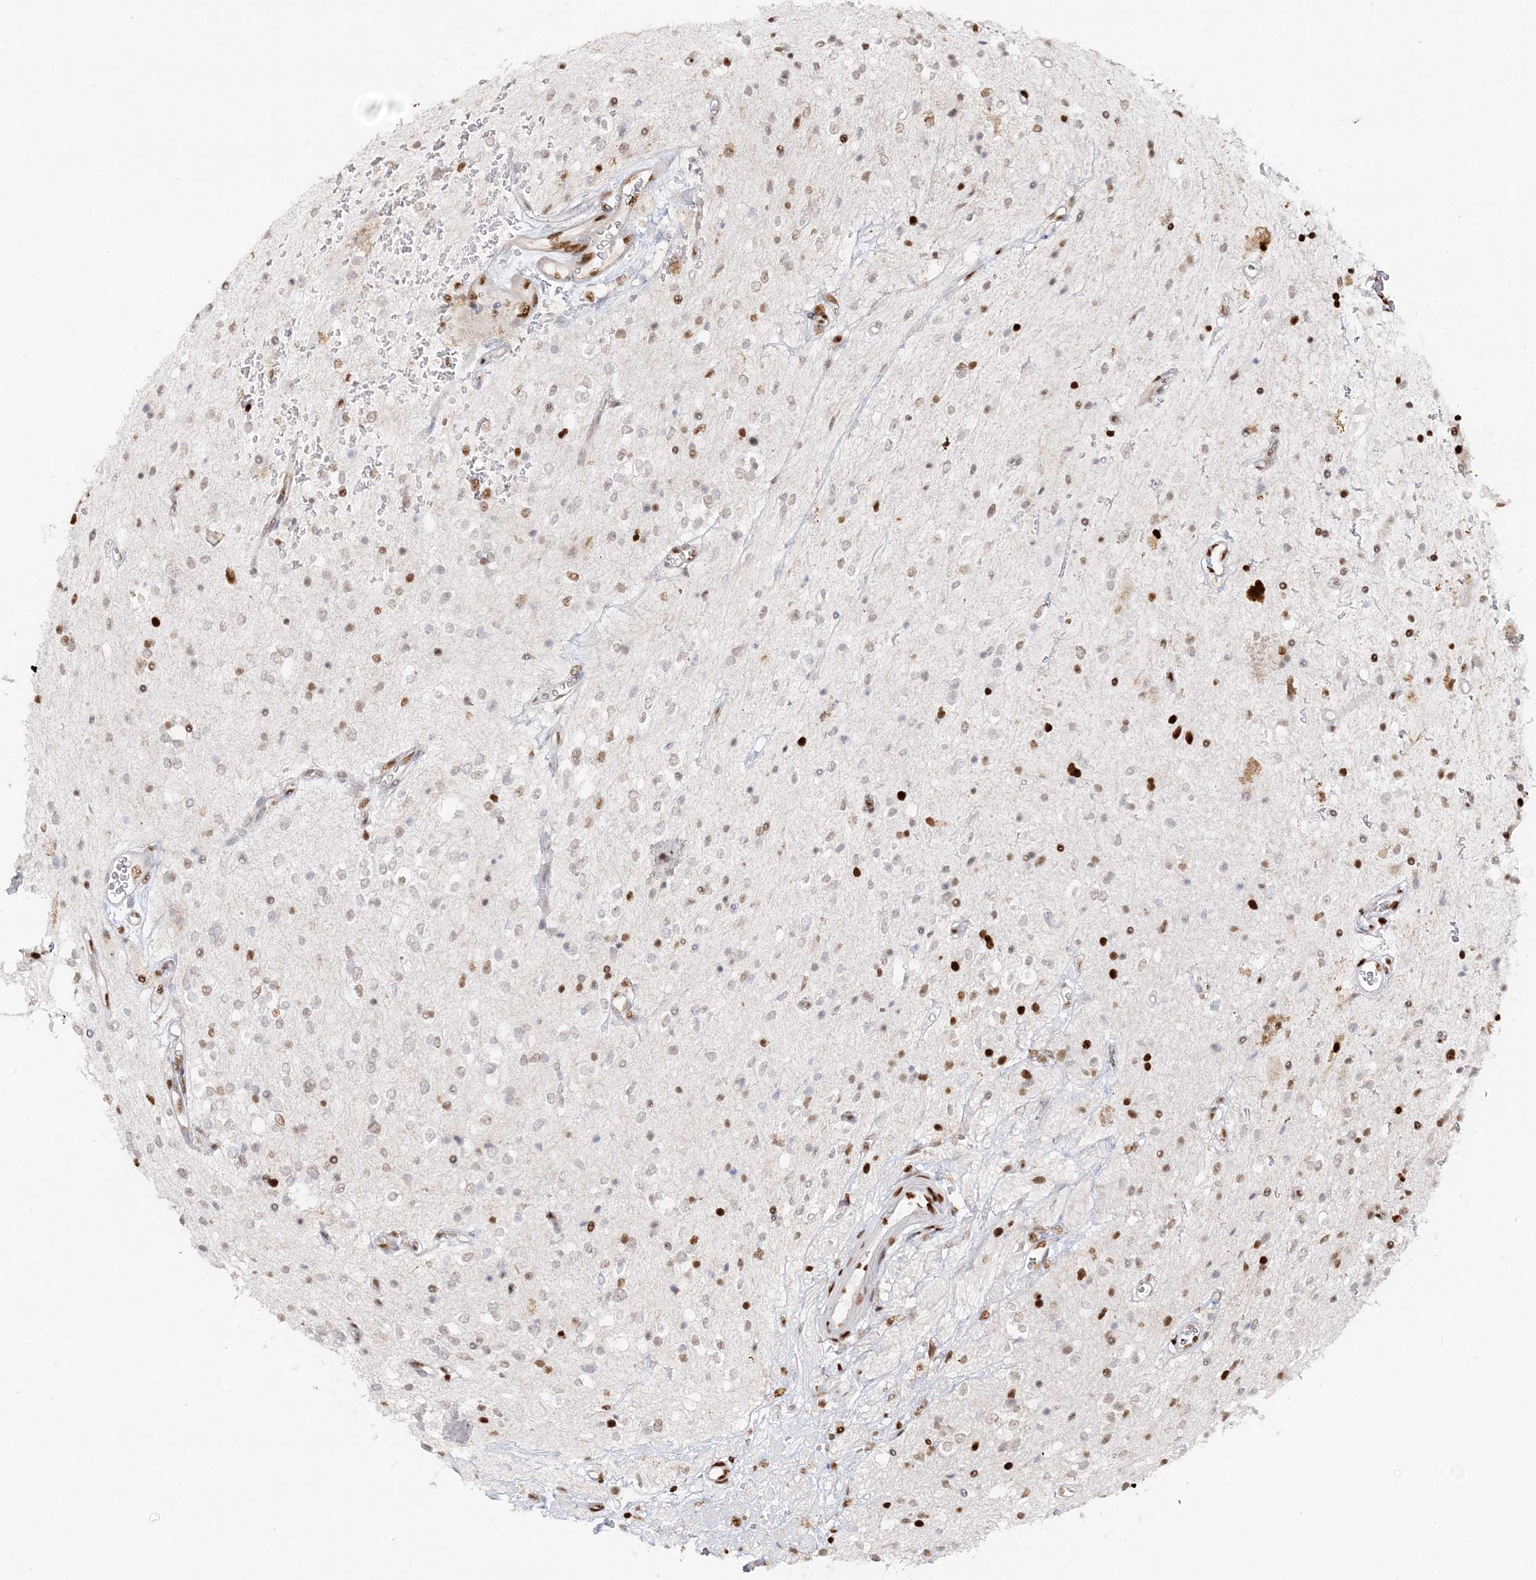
{"staining": {"intensity": "strong", "quantity": "25%-75%", "location": "nuclear"}, "tissue": "glioma", "cell_type": "Tumor cells", "image_type": "cancer", "snomed": [{"axis": "morphology", "description": "Glioma, malignant, High grade"}, {"axis": "topography", "description": "Brain"}], "caption": "Glioma was stained to show a protein in brown. There is high levels of strong nuclear expression in approximately 25%-75% of tumor cells.", "gene": "SUMO2", "patient": {"sex": "male", "age": 34}}